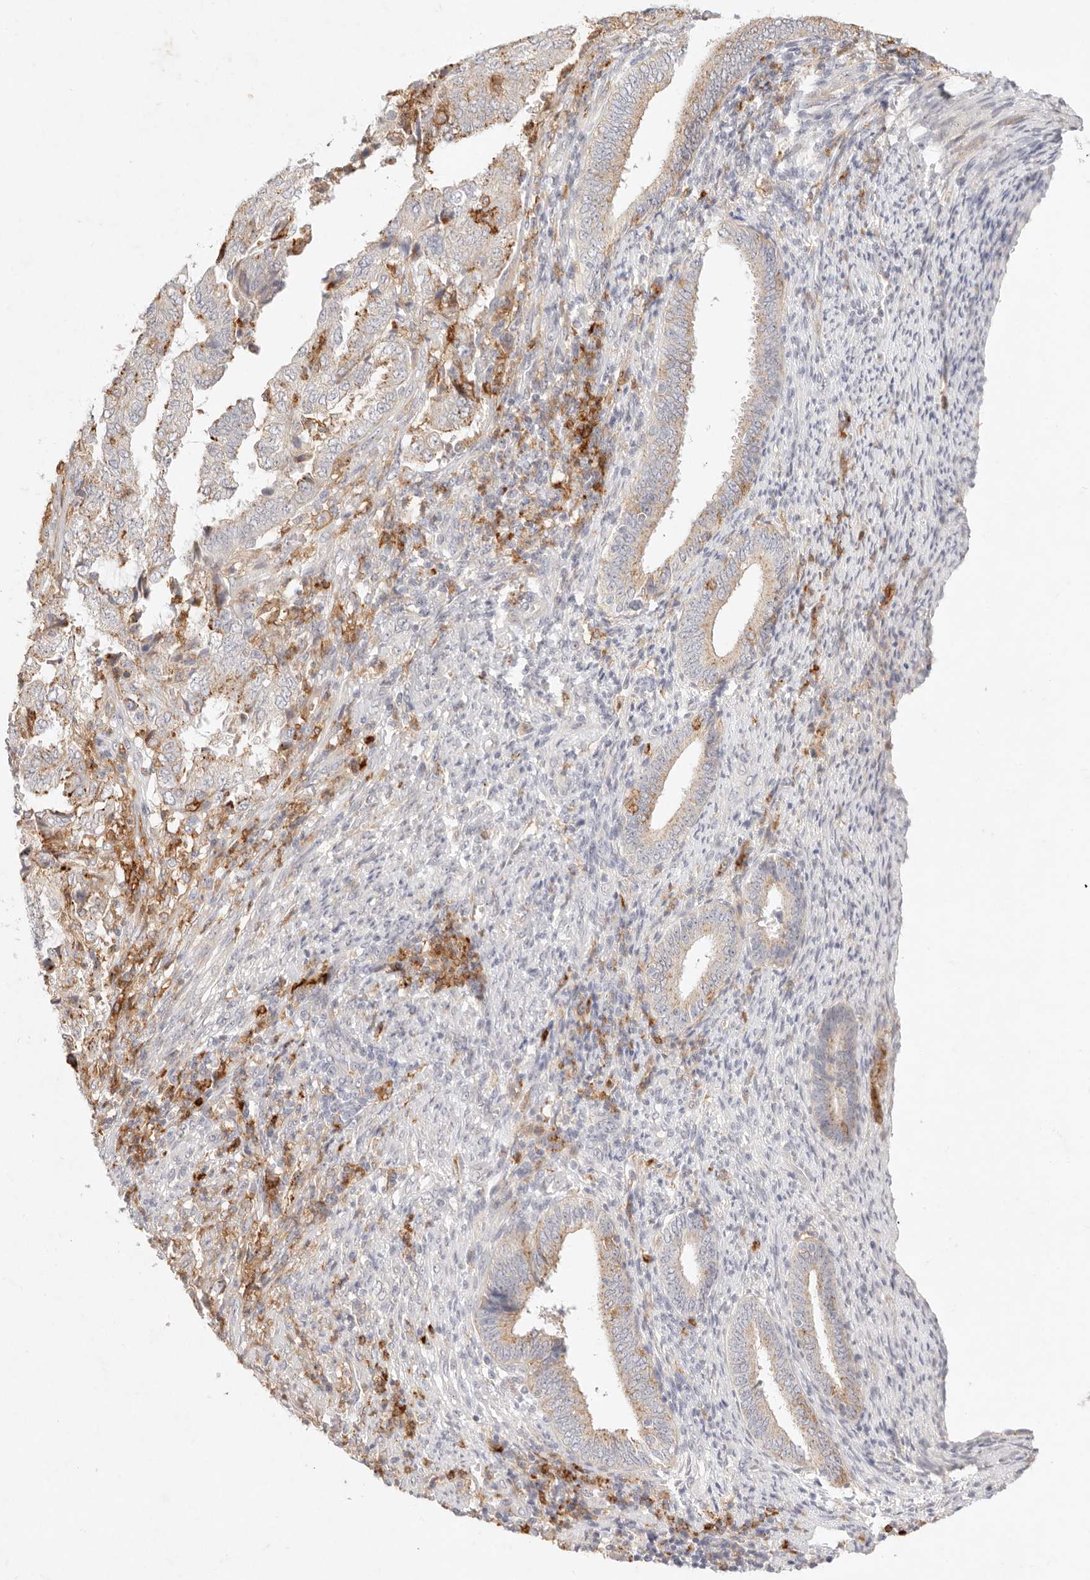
{"staining": {"intensity": "weak", "quantity": "25%-75%", "location": "cytoplasmic/membranous"}, "tissue": "endometrial cancer", "cell_type": "Tumor cells", "image_type": "cancer", "snomed": [{"axis": "morphology", "description": "Adenocarcinoma, NOS"}, {"axis": "topography", "description": "Endometrium"}], "caption": "The image shows a brown stain indicating the presence of a protein in the cytoplasmic/membranous of tumor cells in endometrial cancer.", "gene": "GPR84", "patient": {"sex": "female", "age": 51}}